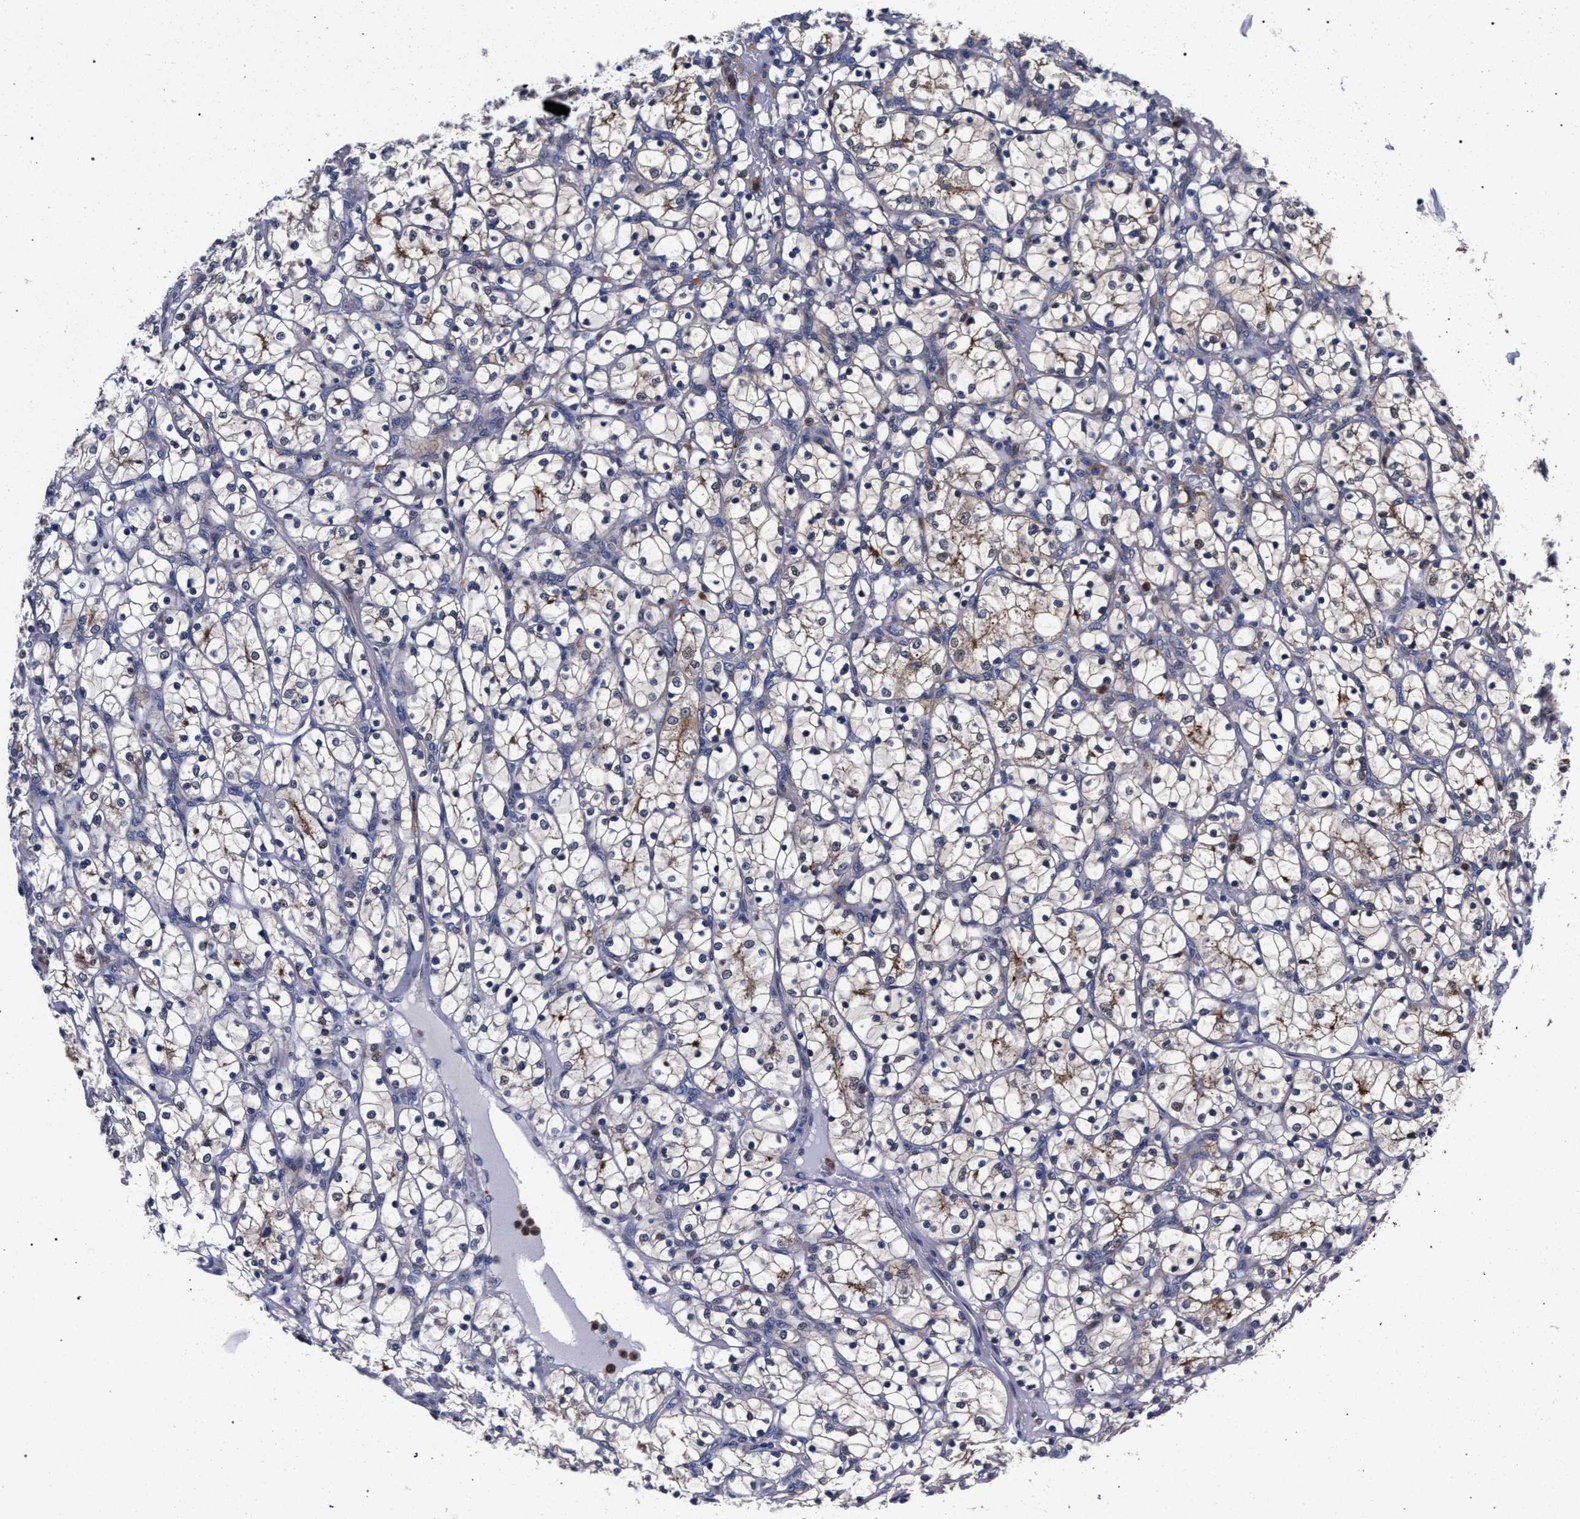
{"staining": {"intensity": "weak", "quantity": "<25%", "location": "cytoplasmic/membranous"}, "tissue": "renal cancer", "cell_type": "Tumor cells", "image_type": "cancer", "snomed": [{"axis": "morphology", "description": "Adenocarcinoma, NOS"}, {"axis": "topography", "description": "Kidney"}], "caption": "Photomicrograph shows no protein positivity in tumor cells of renal cancer (adenocarcinoma) tissue.", "gene": "ZNF462", "patient": {"sex": "female", "age": 69}}